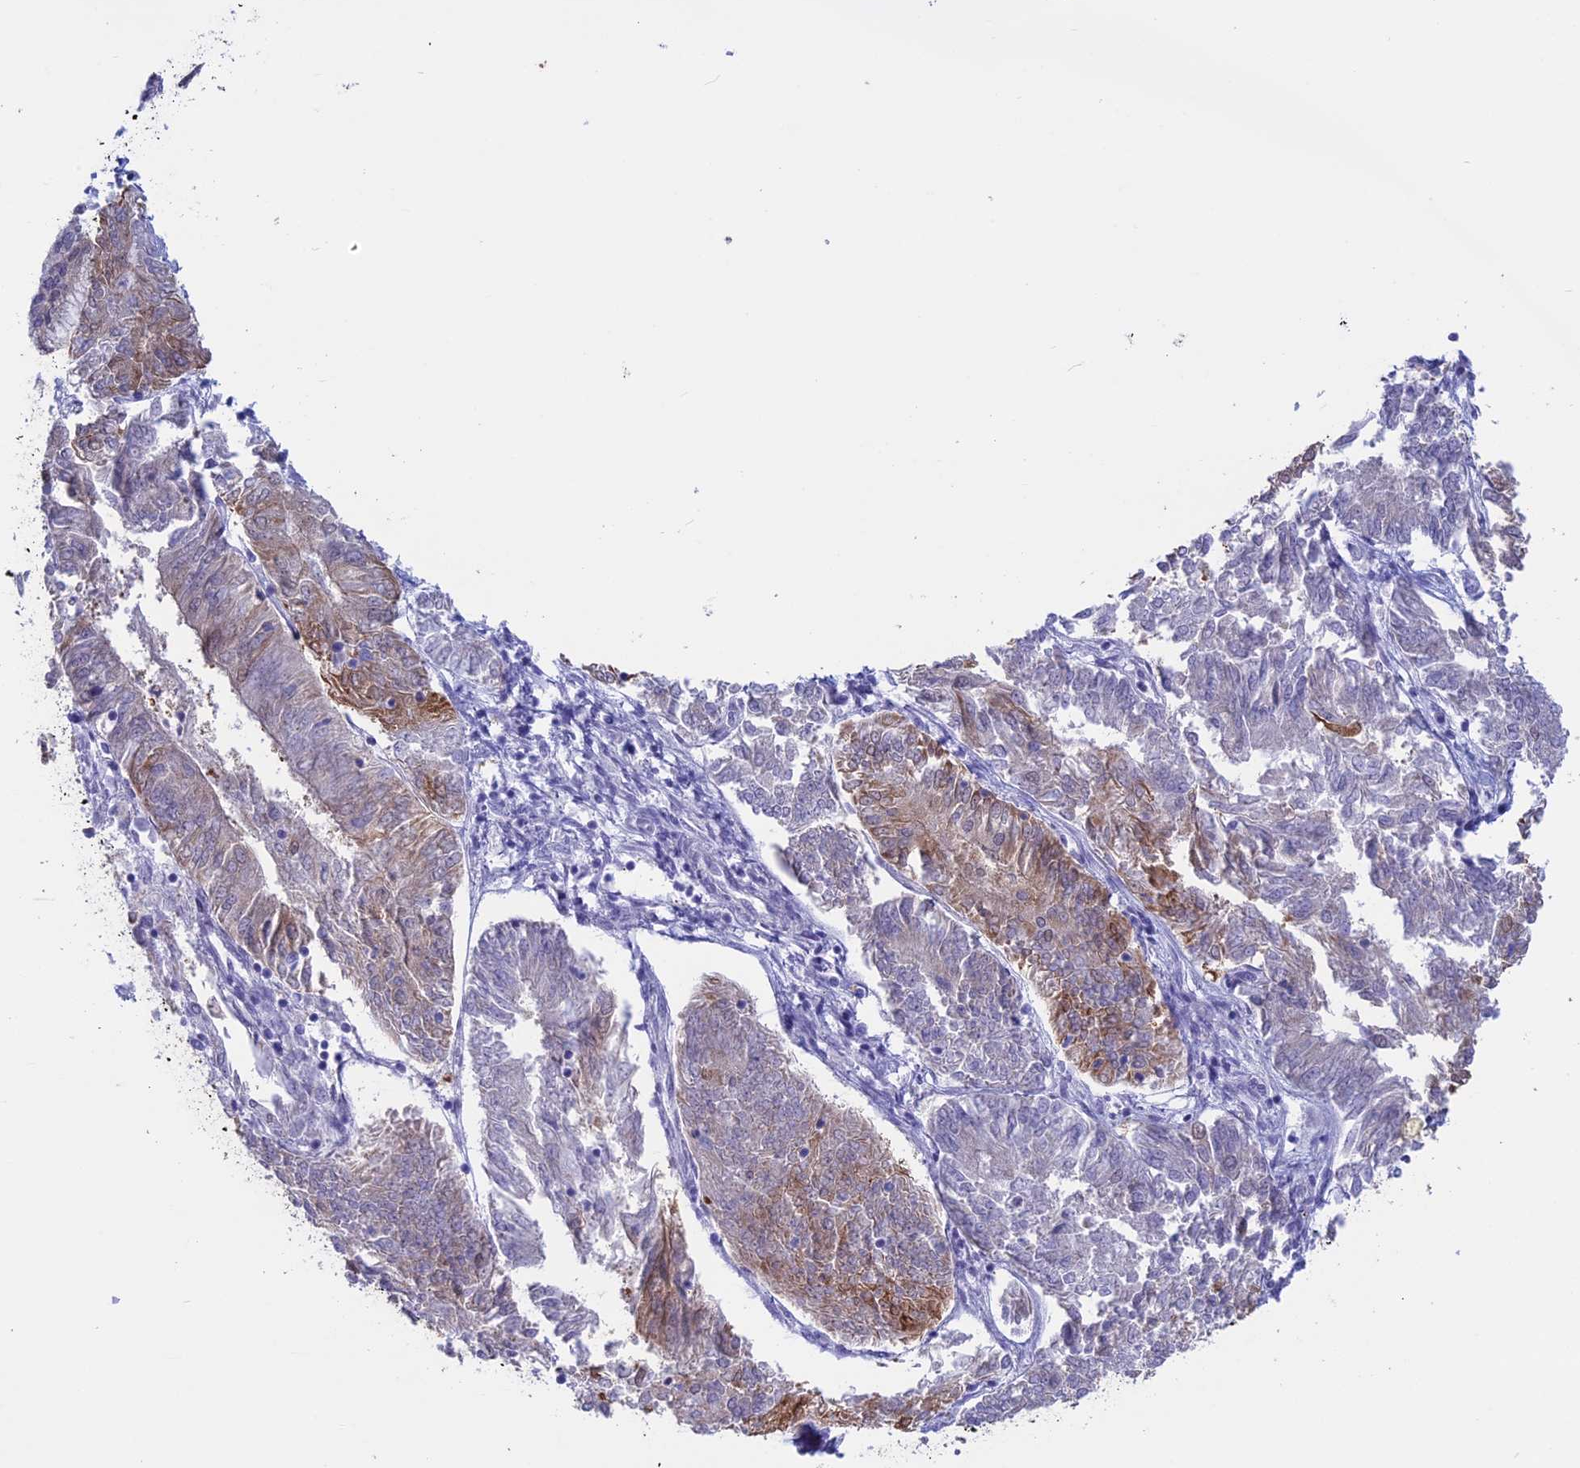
{"staining": {"intensity": "moderate", "quantity": "<25%", "location": "cytoplasmic/membranous"}, "tissue": "endometrial cancer", "cell_type": "Tumor cells", "image_type": "cancer", "snomed": [{"axis": "morphology", "description": "Adenocarcinoma, NOS"}, {"axis": "topography", "description": "Endometrium"}], "caption": "Brown immunohistochemical staining in human endometrial cancer demonstrates moderate cytoplasmic/membranous expression in approximately <25% of tumor cells. Using DAB (3,3'-diaminobenzidine) (brown) and hematoxylin (blue) stains, captured at high magnification using brightfield microscopy.", "gene": "LHFPL2", "patient": {"sex": "female", "age": 58}}